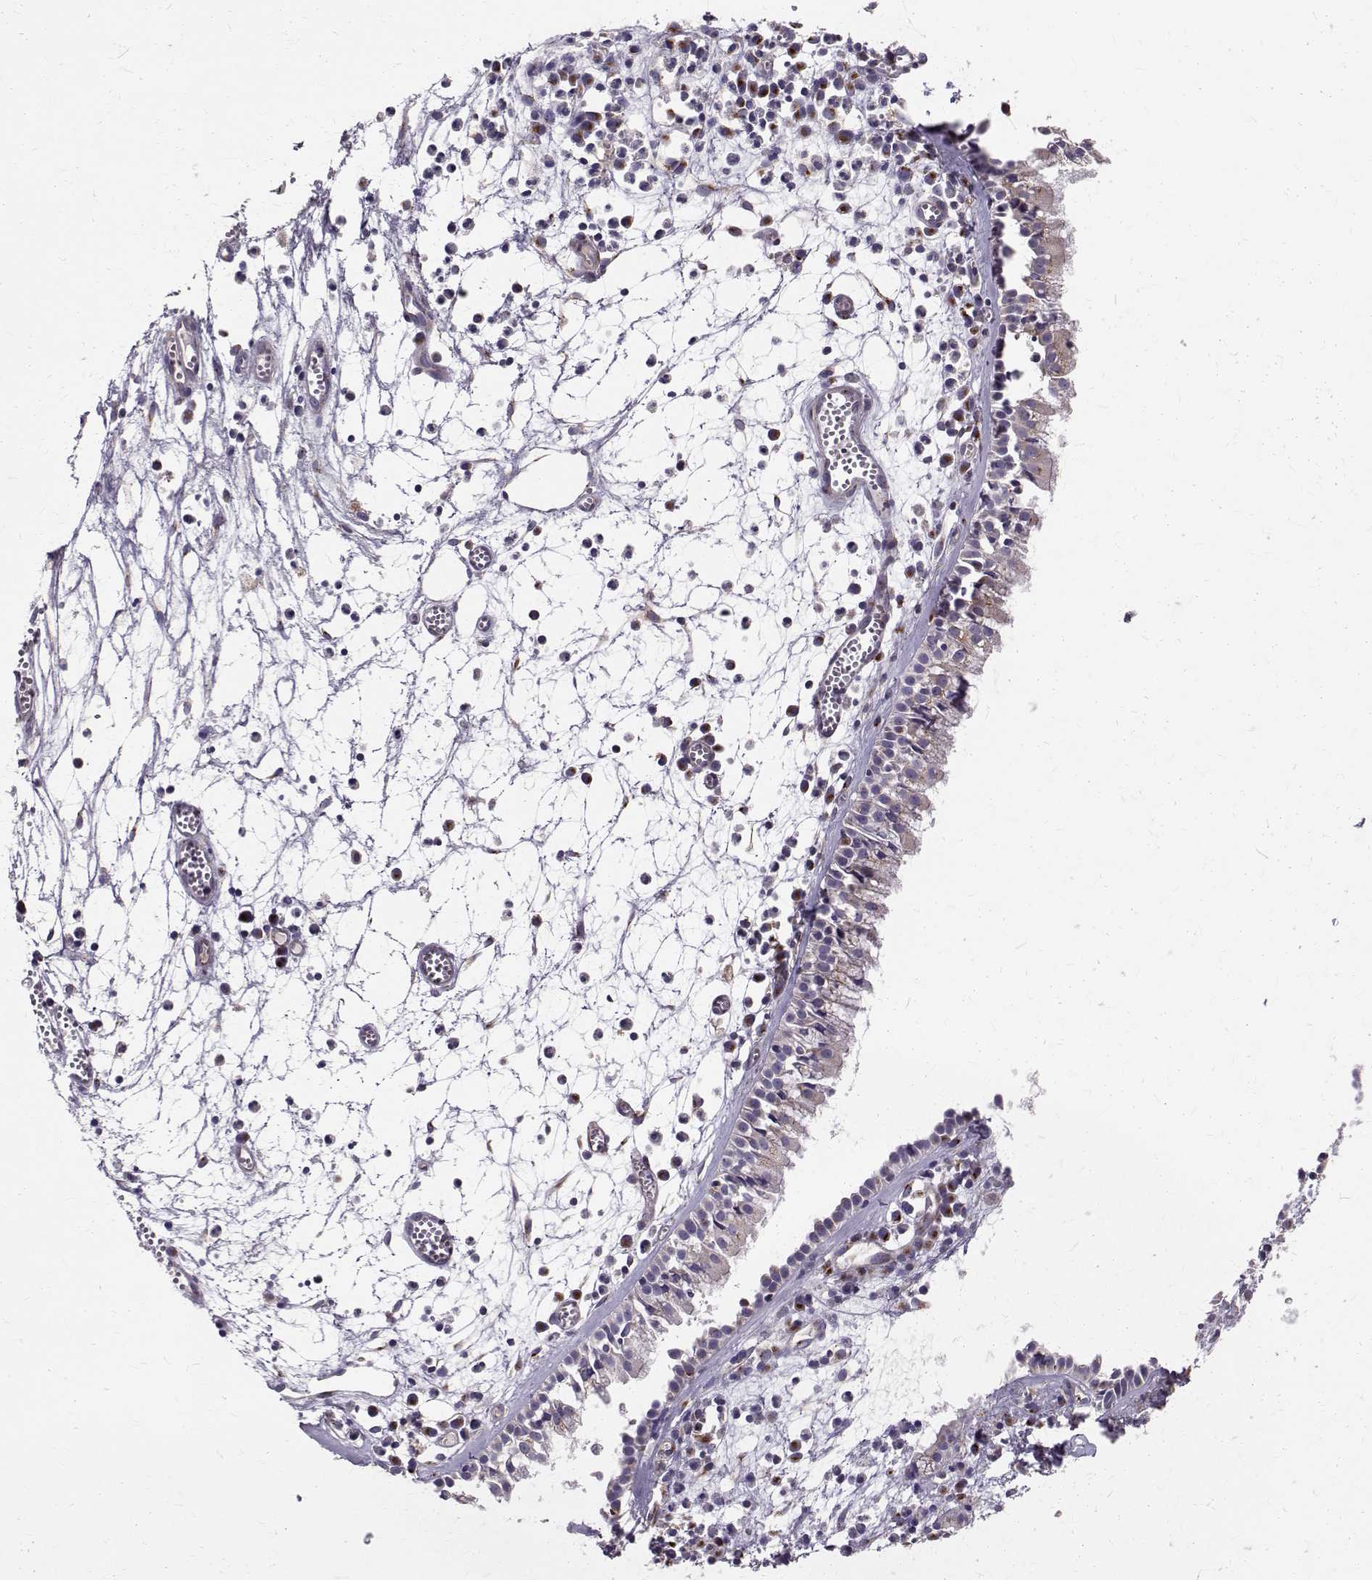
{"staining": {"intensity": "weak", "quantity": "<25%", "location": "cytoplasmic/membranous"}, "tissue": "nasopharynx", "cell_type": "Respiratory epithelial cells", "image_type": "normal", "snomed": [{"axis": "morphology", "description": "Normal tissue, NOS"}, {"axis": "topography", "description": "Nasopharynx"}], "caption": "This is an immunohistochemistry micrograph of unremarkable nasopharynx. There is no staining in respiratory epithelial cells.", "gene": "ARFGAP1", "patient": {"sex": "female", "age": 52}}